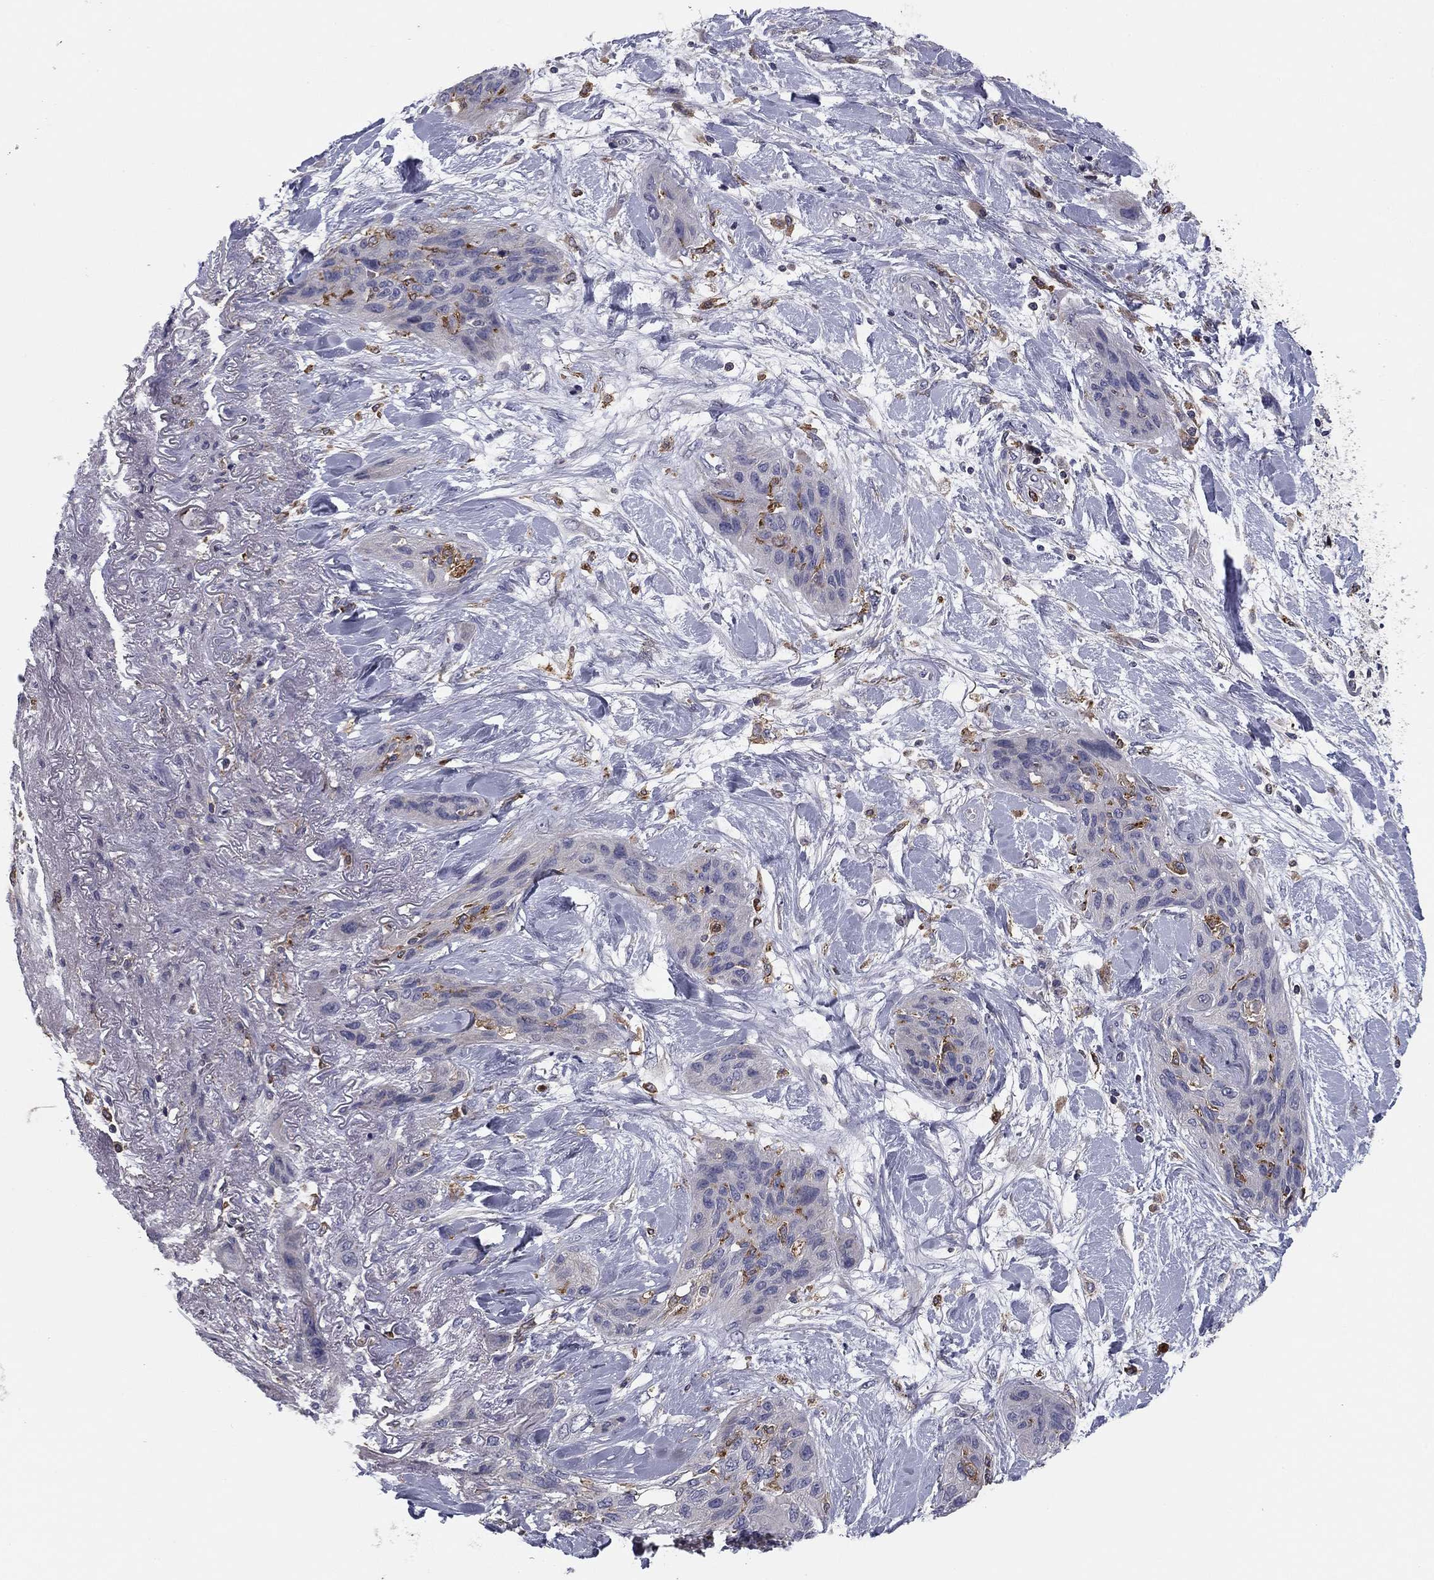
{"staining": {"intensity": "negative", "quantity": "none", "location": "none"}, "tissue": "lung cancer", "cell_type": "Tumor cells", "image_type": "cancer", "snomed": [{"axis": "morphology", "description": "Squamous cell carcinoma, NOS"}, {"axis": "topography", "description": "Lung"}], "caption": "Lung squamous cell carcinoma was stained to show a protein in brown. There is no significant positivity in tumor cells.", "gene": "PLCB2", "patient": {"sex": "female", "age": 70}}